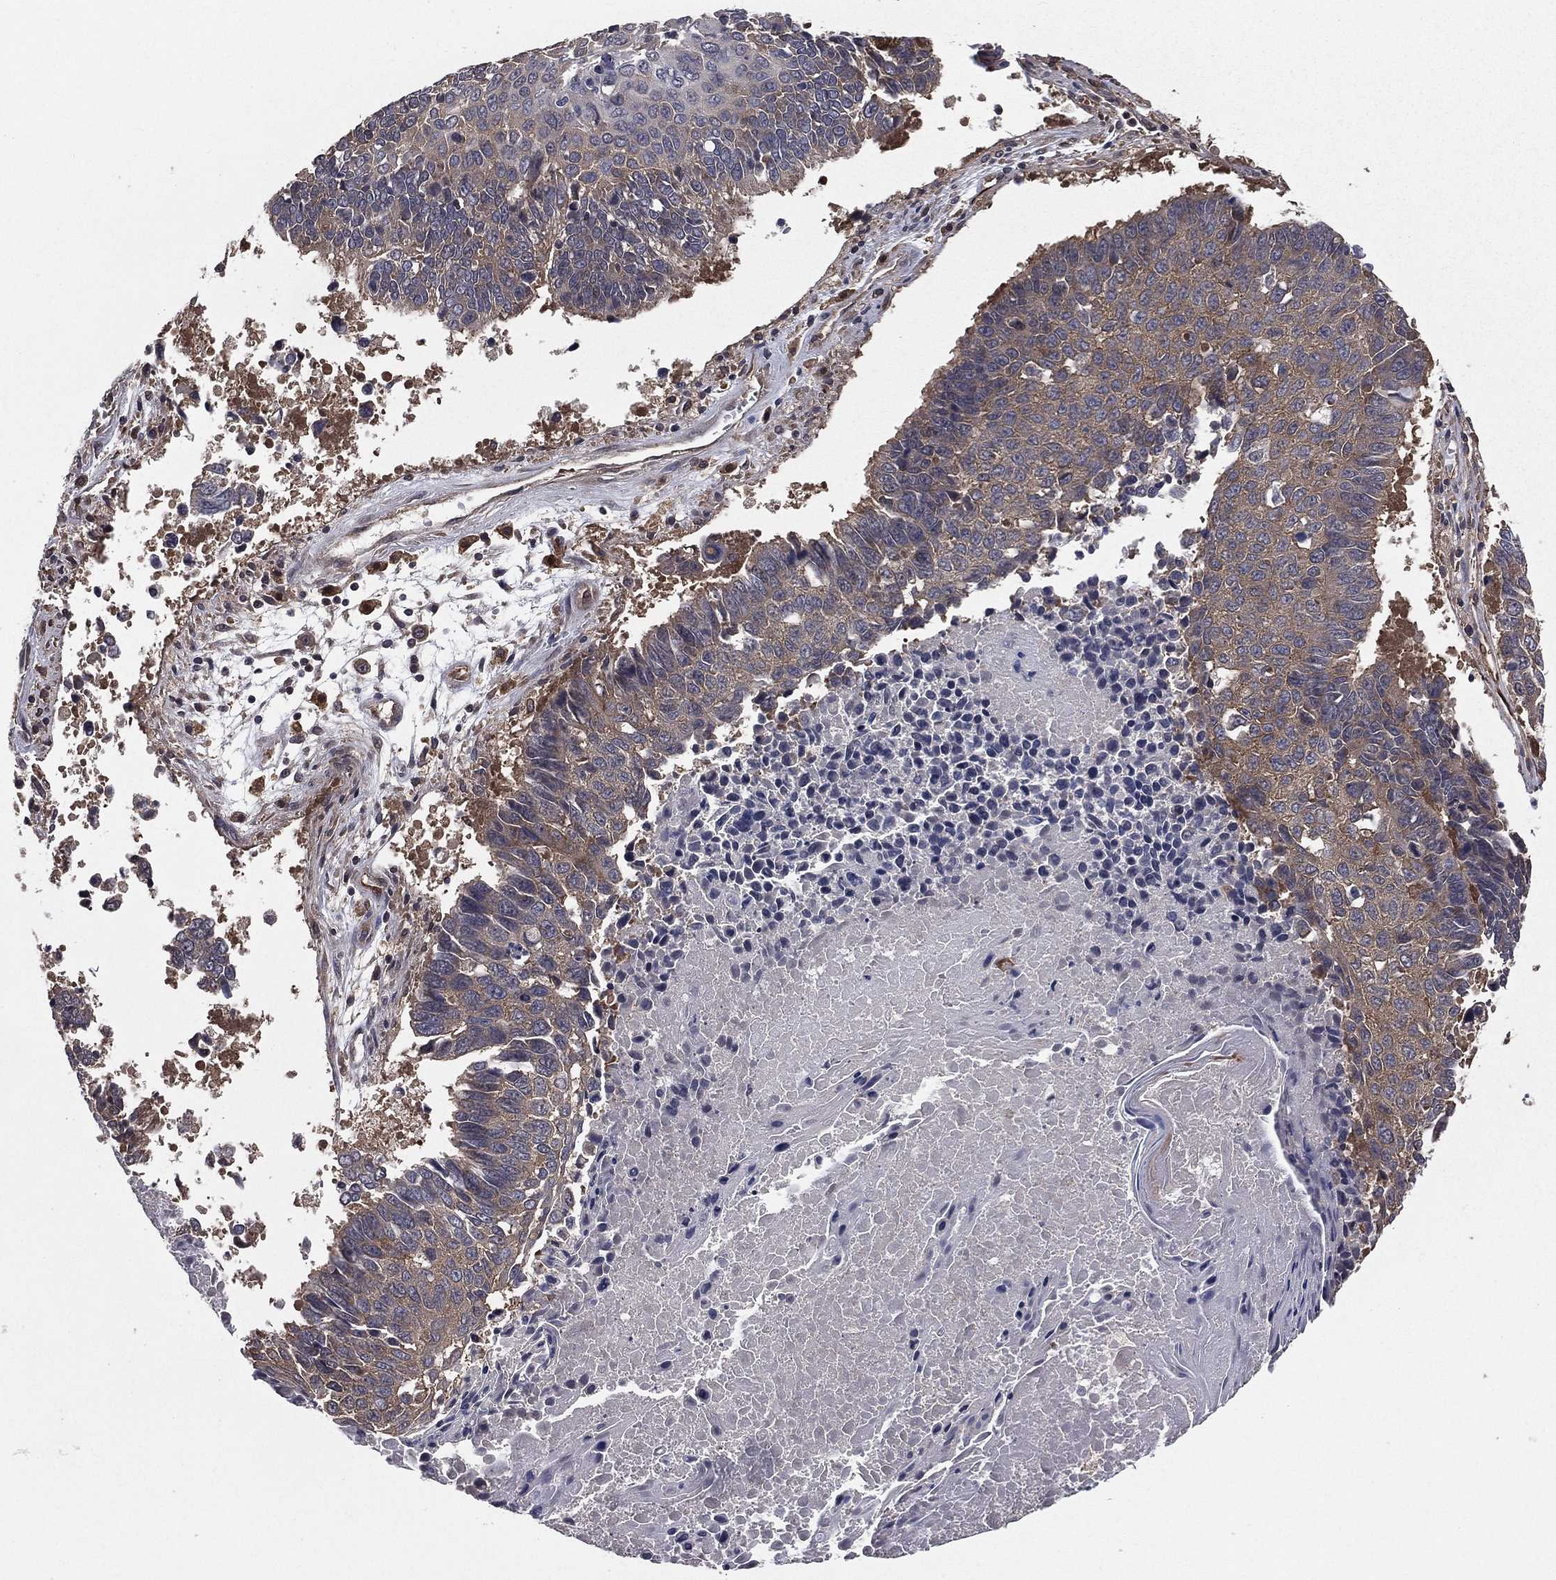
{"staining": {"intensity": "moderate", "quantity": "<25%", "location": "cytoplasmic/membranous"}, "tissue": "lung cancer", "cell_type": "Tumor cells", "image_type": "cancer", "snomed": [{"axis": "morphology", "description": "Squamous cell carcinoma, NOS"}, {"axis": "topography", "description": "Lung"}], "caption": "High-power microscopy captured an immunohistochemistry image of squamous cell carcinoma (lung), revealing moderate cytoplasmic/membranous staining in approximately <25% of tumor cells. The protein is shown in brown color, while the nuclei are stained blue.", "gene": "CERT1", "patient": {"sex": "male", "age": 73}}